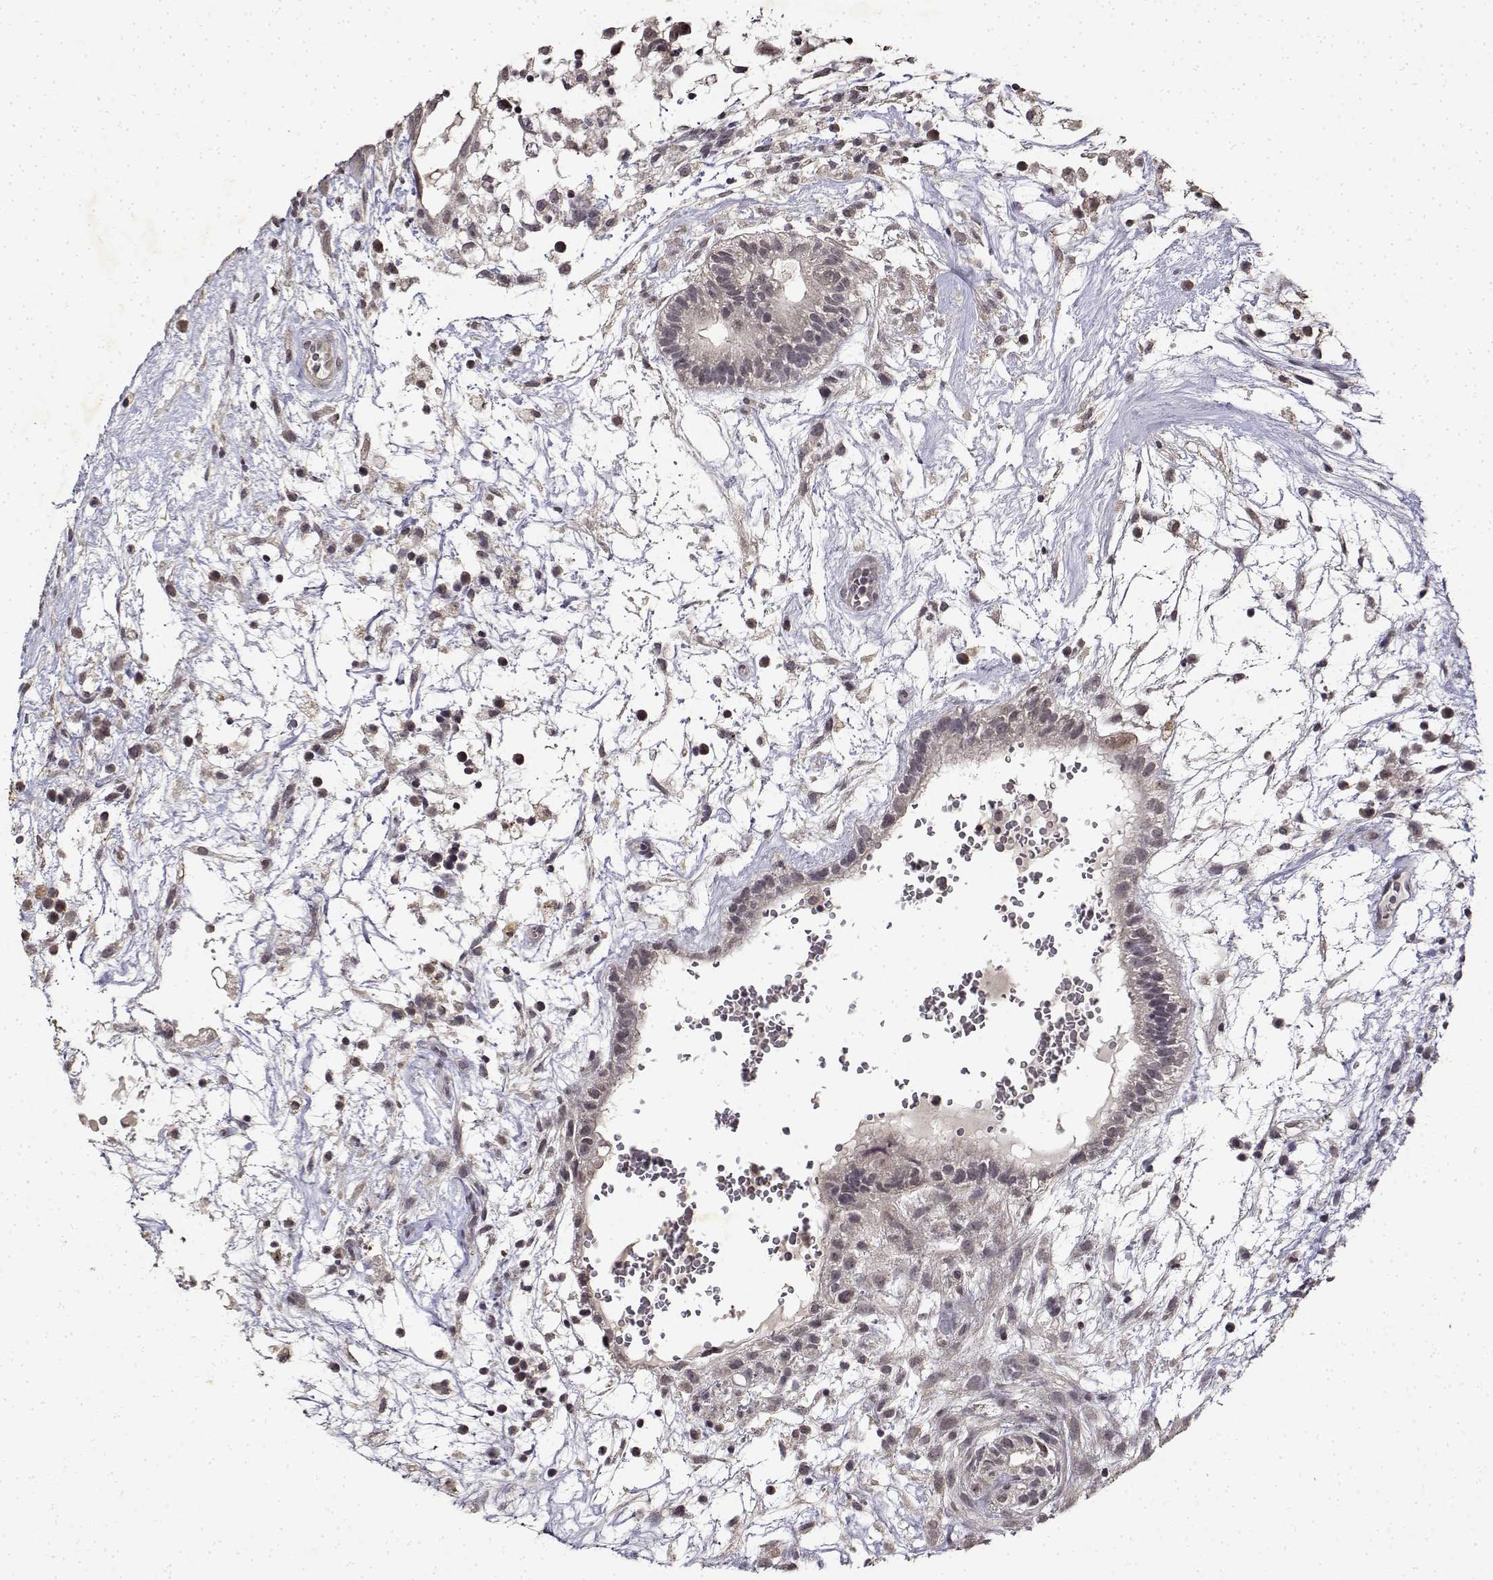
{"staining": {"intensity": "negative", "quantity": "none", "location": "none"}, "tissue": "testis cancer", "cell_type": "Tumor cells", "image_type": "cancer", "snomed": [{"axis": "morphology", "description": "Normal tissue, NOS"}, {"axis": "morphology", "description": "Carcinoma, Embryonal, NOS"}, {"axis": "topography", "description": "Testis"}], "caption": "The photomicrograph exhibits no staining of tumor cells in testis cancer (embryonal carcinoma).", "gene": "BDNF", "patient": {"sex": "male", "age": 32}}